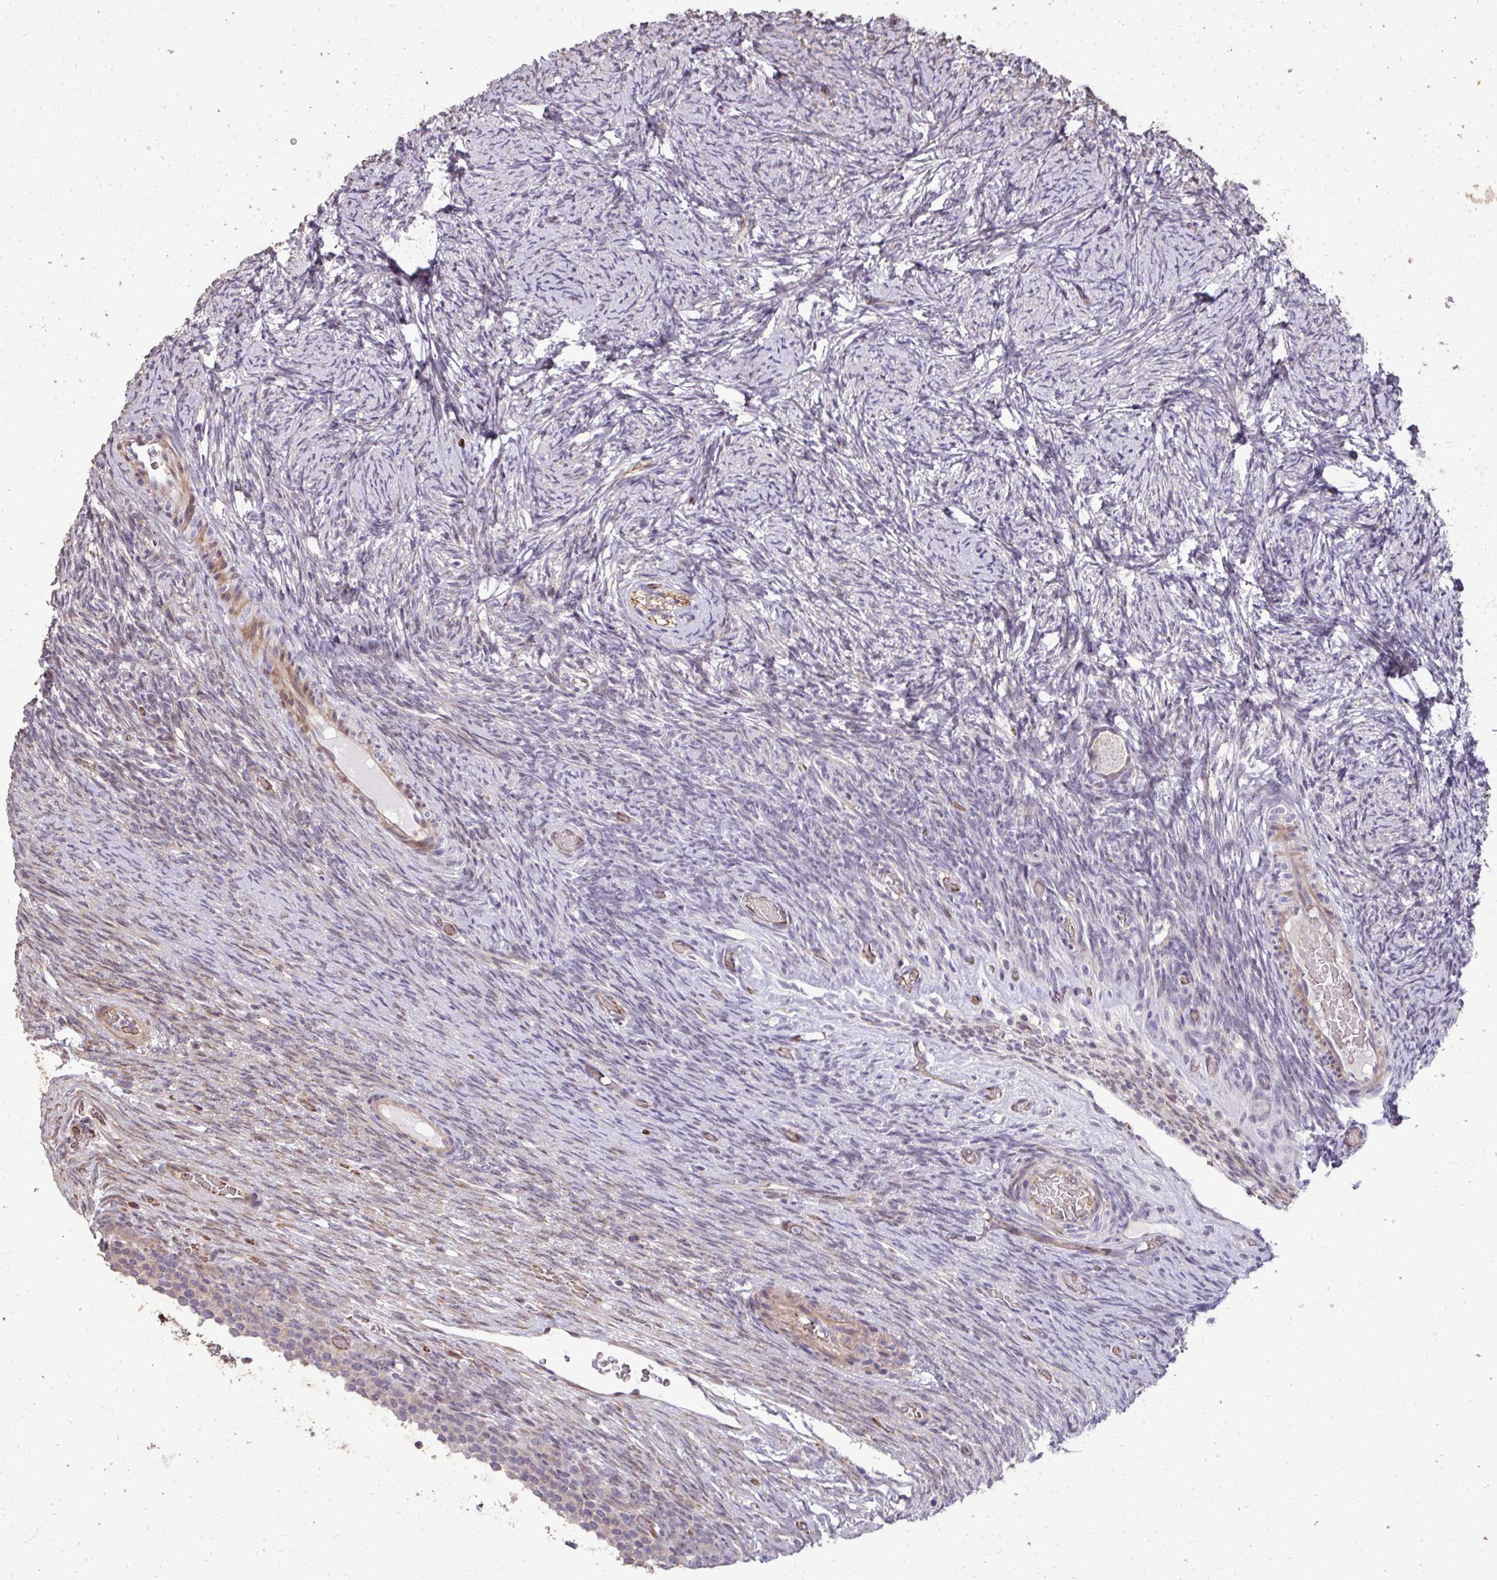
{"staining": {"intensity": "negative", "quantity": "none", "location": "none"}, "tissue": "ovary", "cell_type": "Follicle cells", "image_type": "normal", "snomed": [{"axis": "morphology", "description": "Normal tissue, NOS"}, {"axis": "topography", "description": "Ovary"}], "caption": "Immunohistochemistry of normal ovary demonstrates no positivity in follicle cells.", "gene": "FIBCD1", "patient": {"sex": "female", "age": 34}}